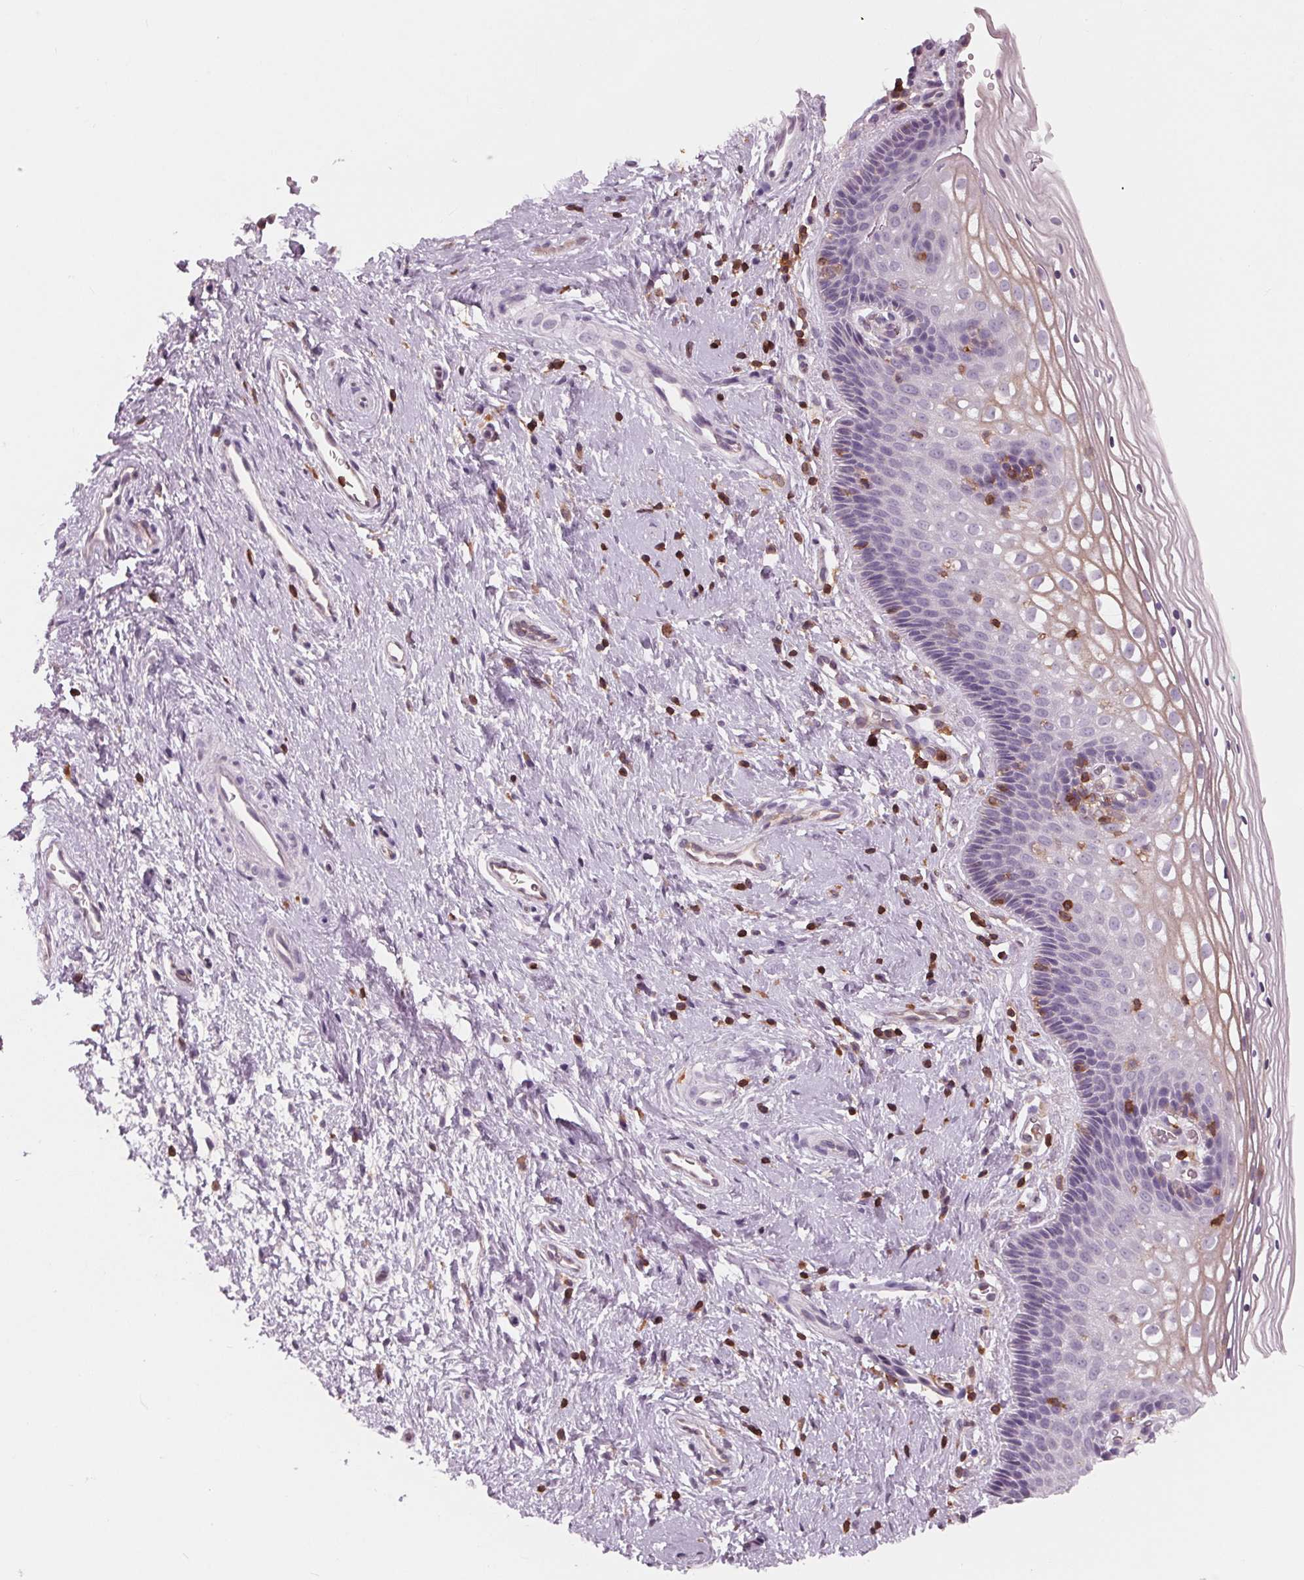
{"staining": {"intensity": "negative", "quantity": "none", "location": "none"}, "tissue": "cervix", "cell_type": "Glandular cells", "image_type": "normal", "snomed": [{"axis": "morphology", "description": "Normal tissue, NOS"}, {"axis": "topography", "description": "Cervix"}], "caption": "The histopathology image displays no staining of glandular cells in unremarkable cervix.", "gene": "ARHGAP25", "patient": {"sex": "female", "age": 34}}